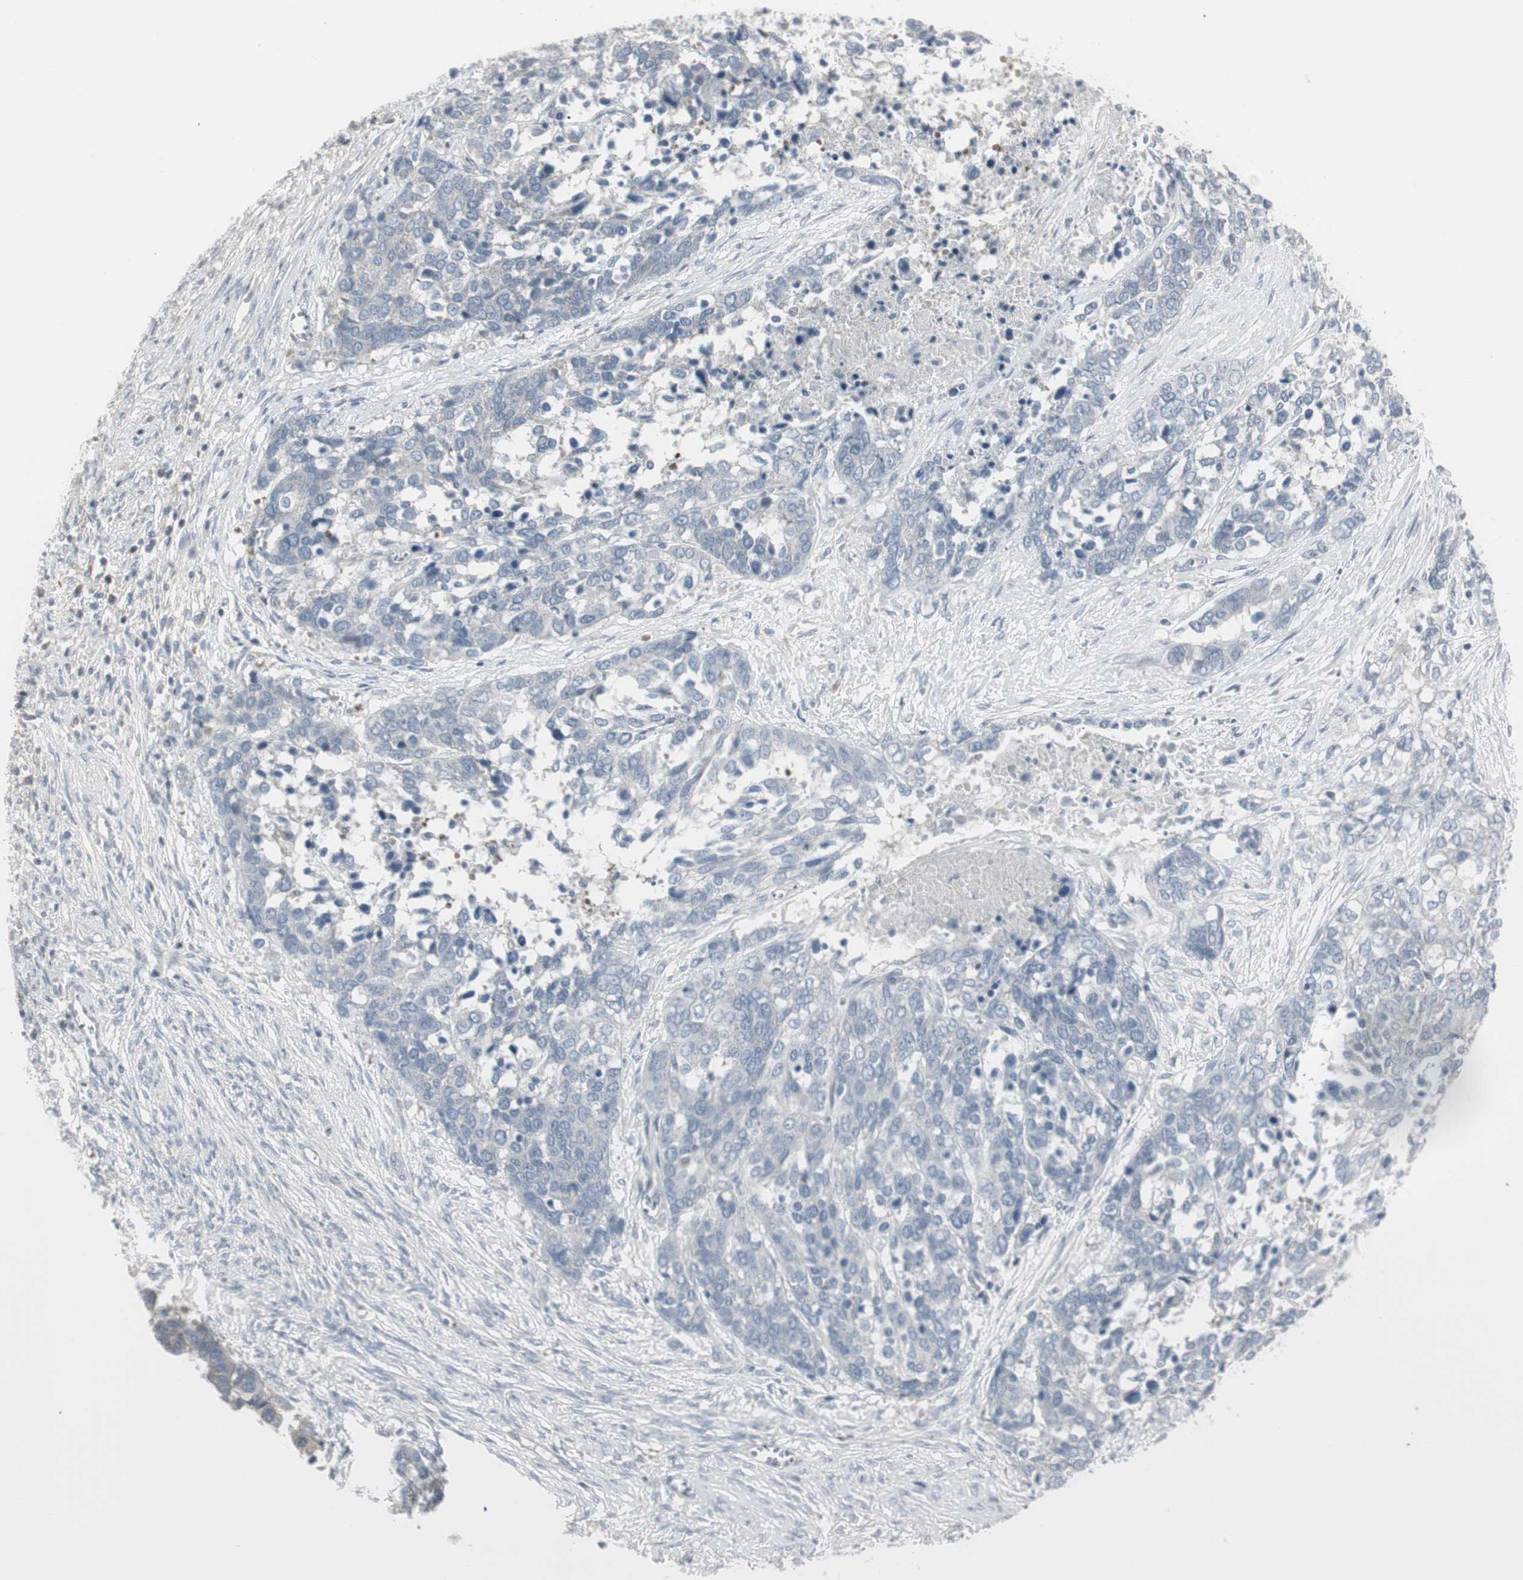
{"staining": {"intensity": "negative", "quantity": "none", "location": "none"}, "tissue": "ovarian cancer", "cell_type": "Tumor cells", "image_type": "cancer", "snomed": [{"axis": "morphology", "description": "Cystadenocarcinoma, serous, NOS"}, {"axis": "topography", "description": "Ovary"}], "caption": "Ovarian cancer was stained to show a protein in brown. There is no significant staining in tumor cells.", "gene": "DMPK", "patient": {"sex": "female", "age": 44}}